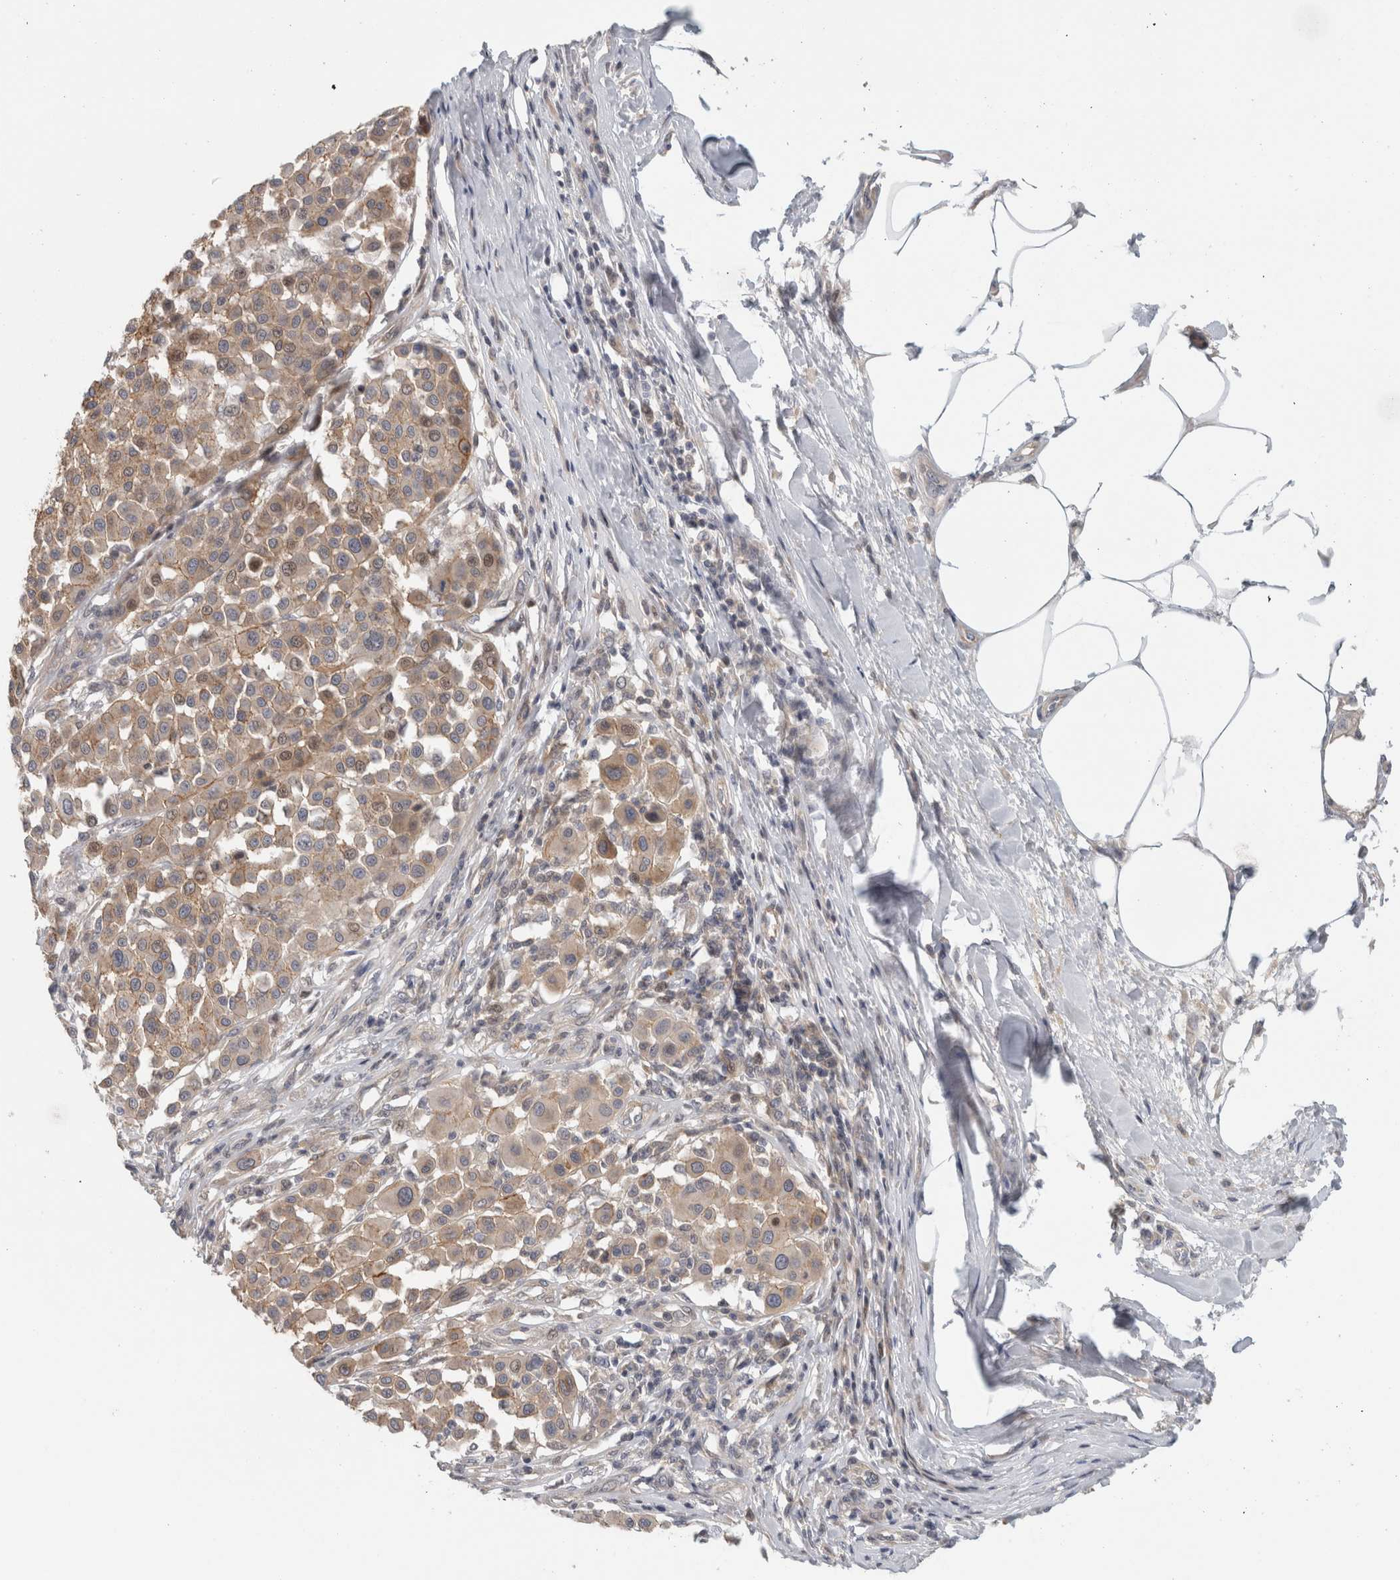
{"staining": {"intensity": "weak", "quantity": ">75%", "location": "cytoplasmic/membranous"}, "tissue": "melanoma", "cell_type": "Tumor cells", "image_type": "cancer", "snomed": [{"axis": "morphology", "description": "Malignant melanoma, Metastatic site"}, {"axis": "topography", "description": "Soft tissue"}], "caption": "Immunohistochemistry of human malignant melanoma (metastatic site) reveals low levels of weak cytoplasmic/membranous staining in approximately >75% of tumor cells. The protein of interest is shown in brown color, while the nuclei are stained blue.", "gene": "ZNF804B", "patient": {"sex": "male", "age": 41}}